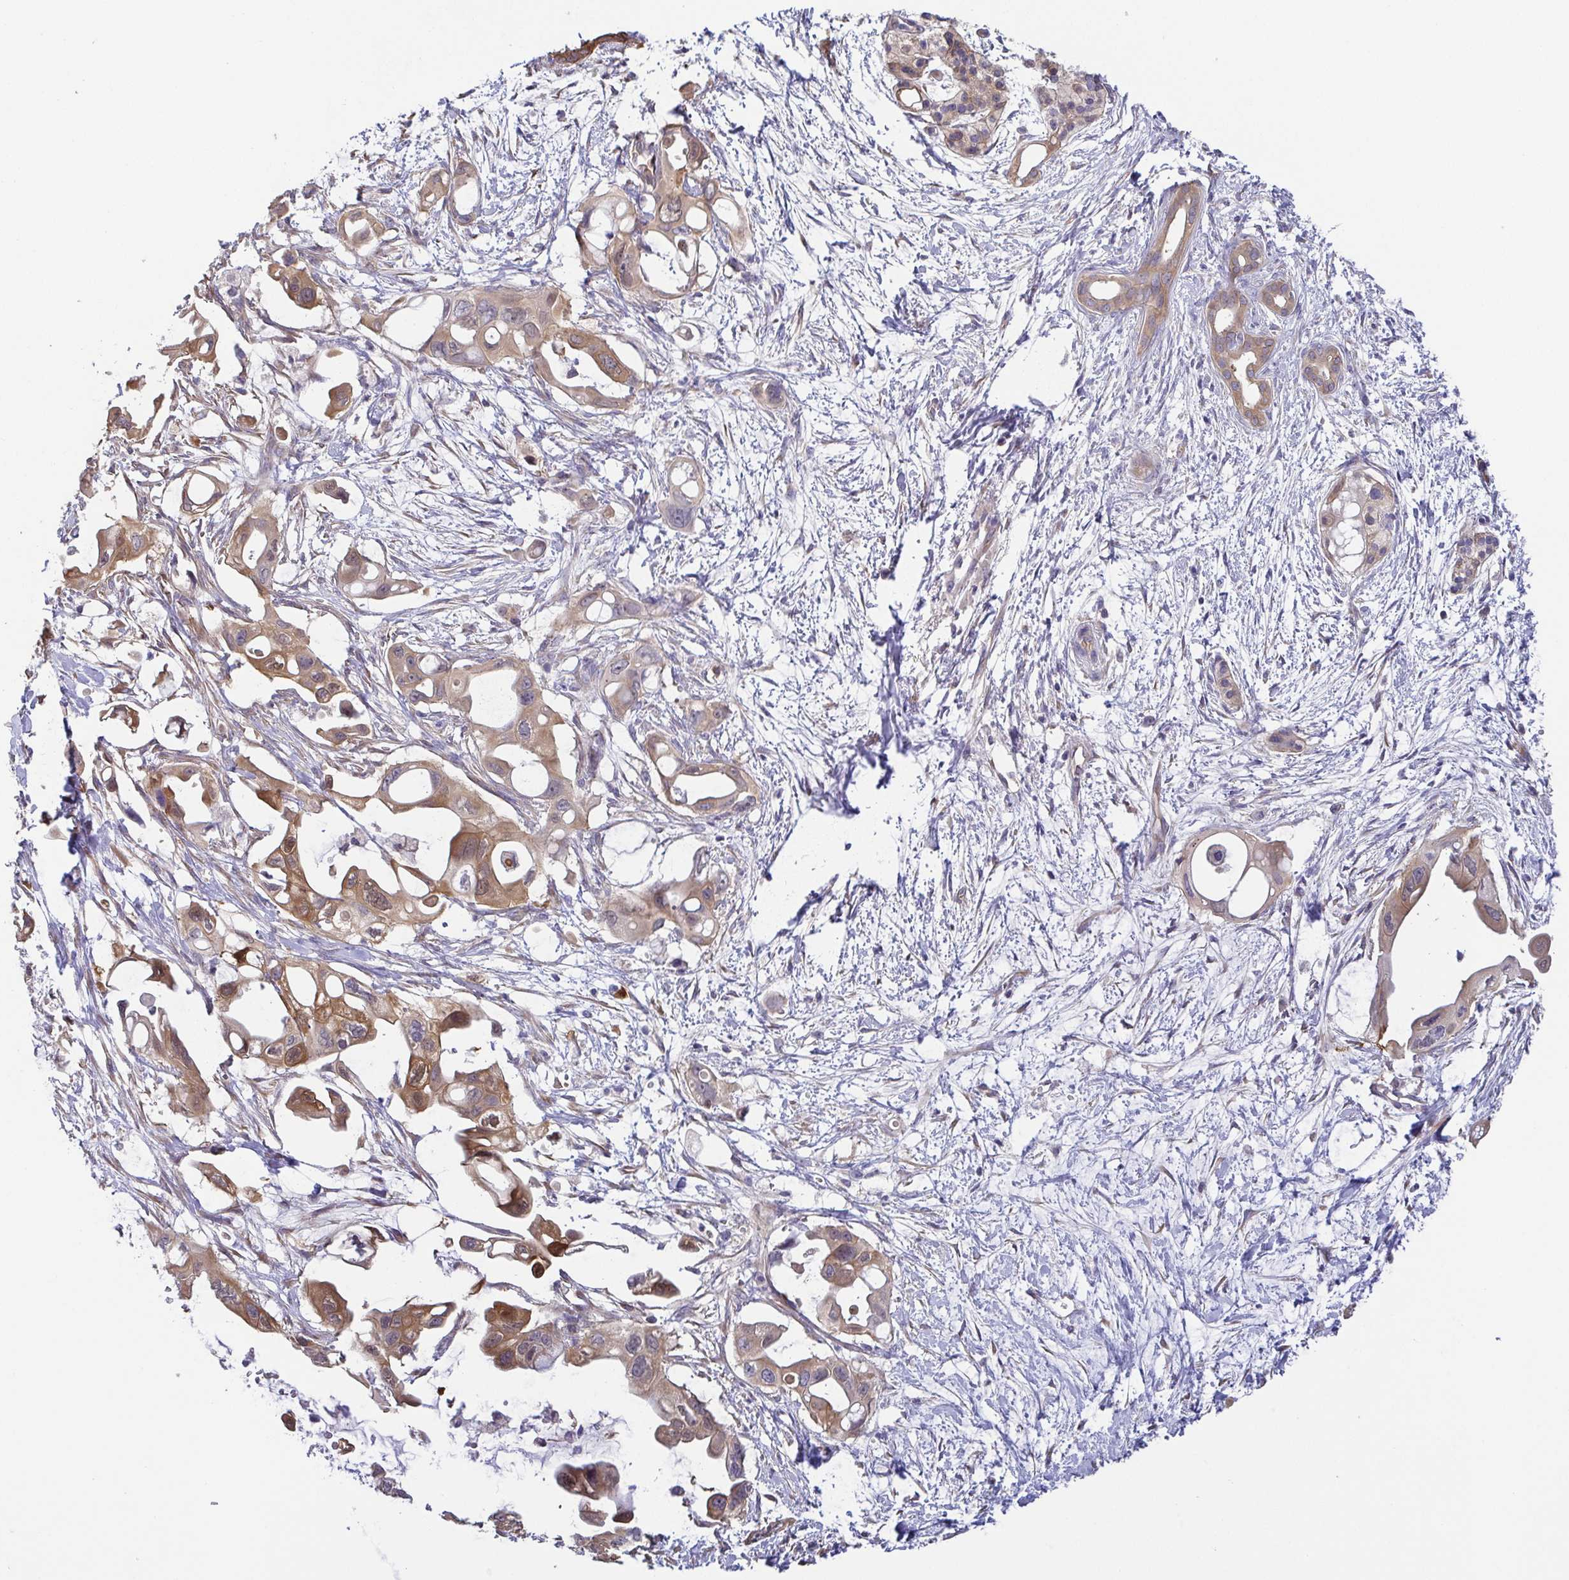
{"staining": {"intensity": "moderate", "quantity": ">75%", "location": "cytoplasmic/membranous"}, "tissue": "pancreatic cancer", "cell_type": "Tumor cells", "image_type": "cancer", "snomed": [{"axis": "morphology", "description": "Adenocarcinoma, NOS"}, {"axis": "topography", "description": "Pancreas"}], "caption": "Immunohistochemistry (IHC) of pancreatic cancer shows medium levels of moderate cytoplasmic/membranous staining in about >75% of tumor cells. (Stains: DAB (3,3'-diaminobenzidine) in brown, nuclei in blue, Microscopy: brightfield microscopy at high magnification).", "gene": "EIF3D", "patient": {"sex": "male", "age": 61}}